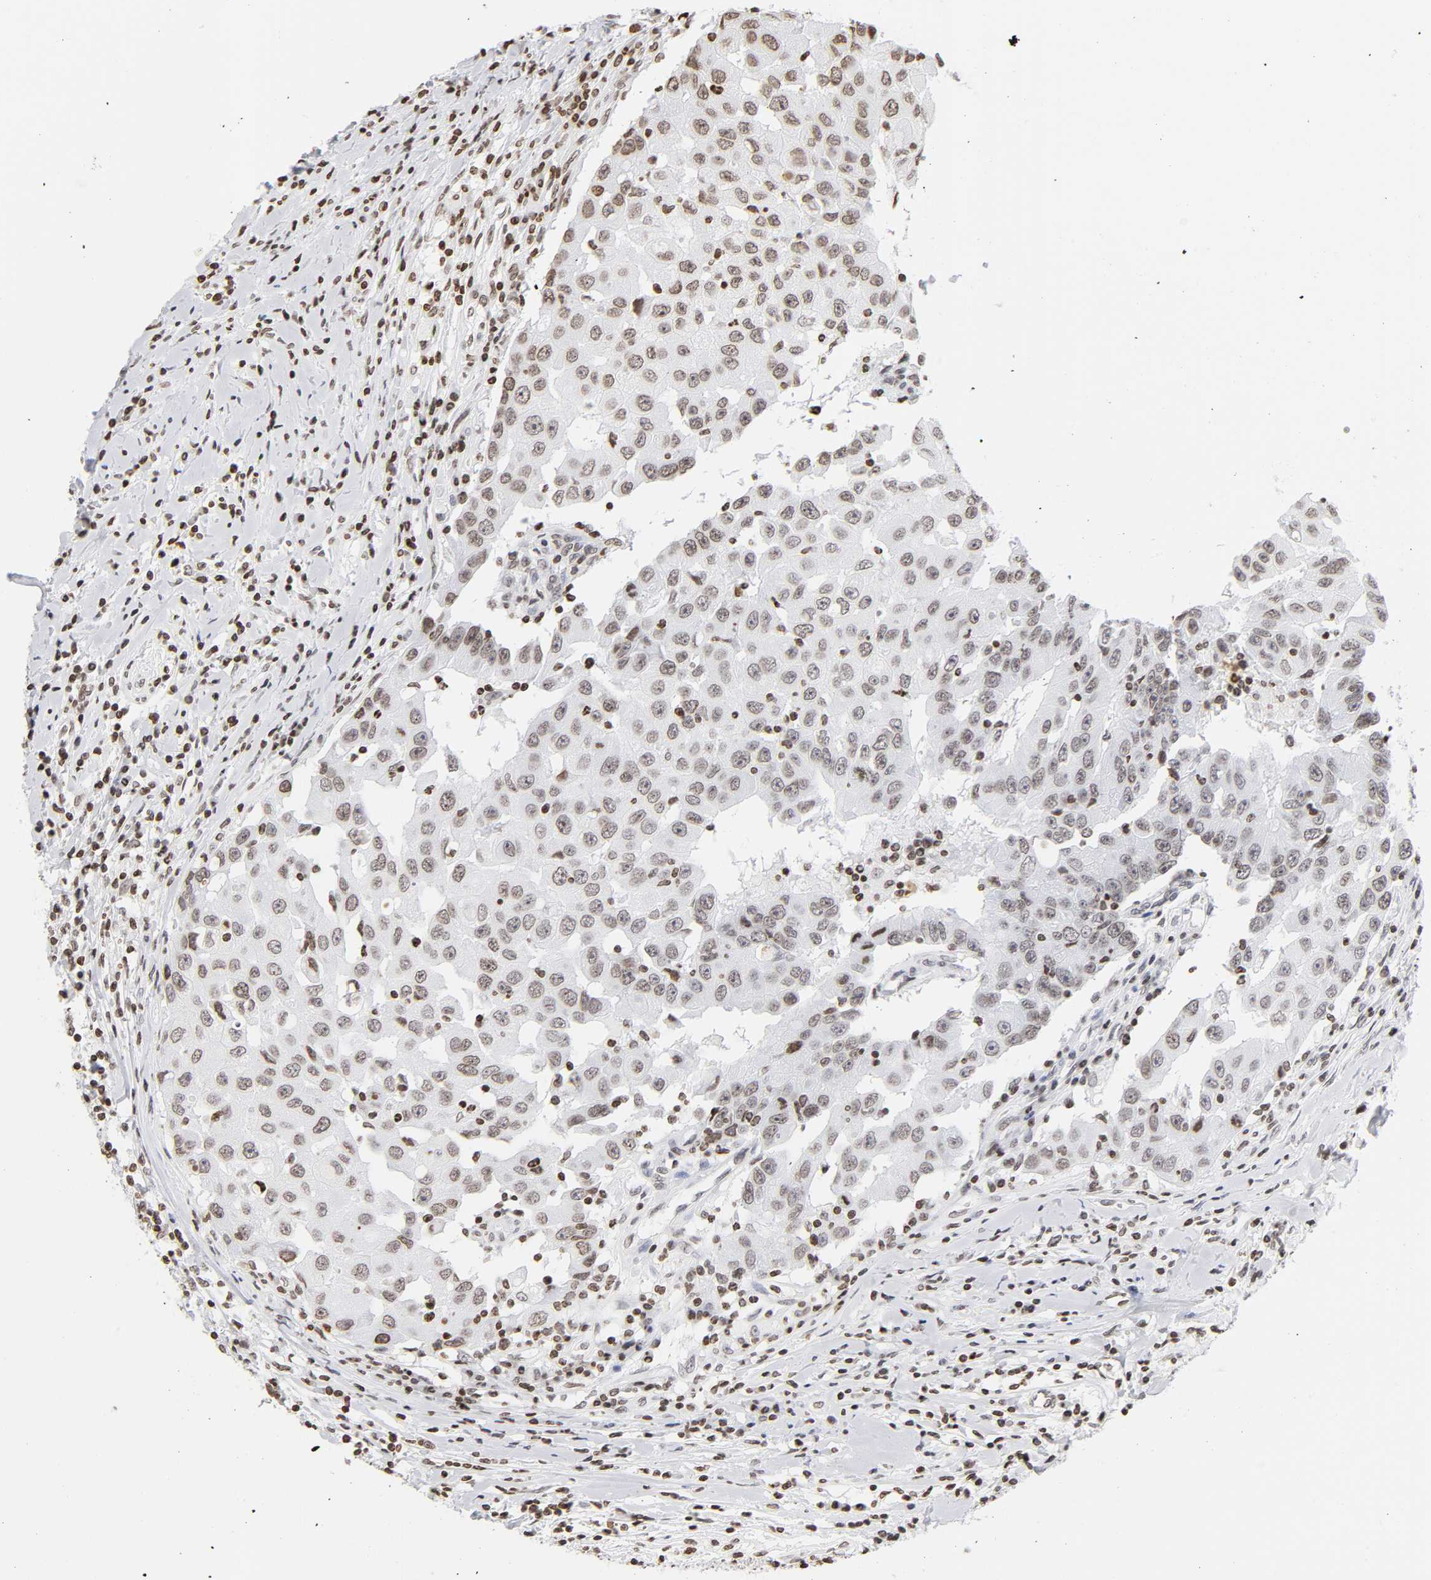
{"staining": {"intensity": "weak", "quantity": ">75%", "location": "nuclear"}, "tissue": "breast cancer", "cell_type": "Tumor cells", "image_type": "cancer", "snomed": [{"axis": "morphology", "description": "Duct carcinoma"}, {"axis": "topography", "description": "Breast"}], "caption": "Brown immunohistochemical staining in human breast infiltrating ductal carcinoma demonstrates weak nuclear positivity in about >75% of tumor cells.", "gene": "H2AC12", "patient": {"sex": "female", "age": 27}}